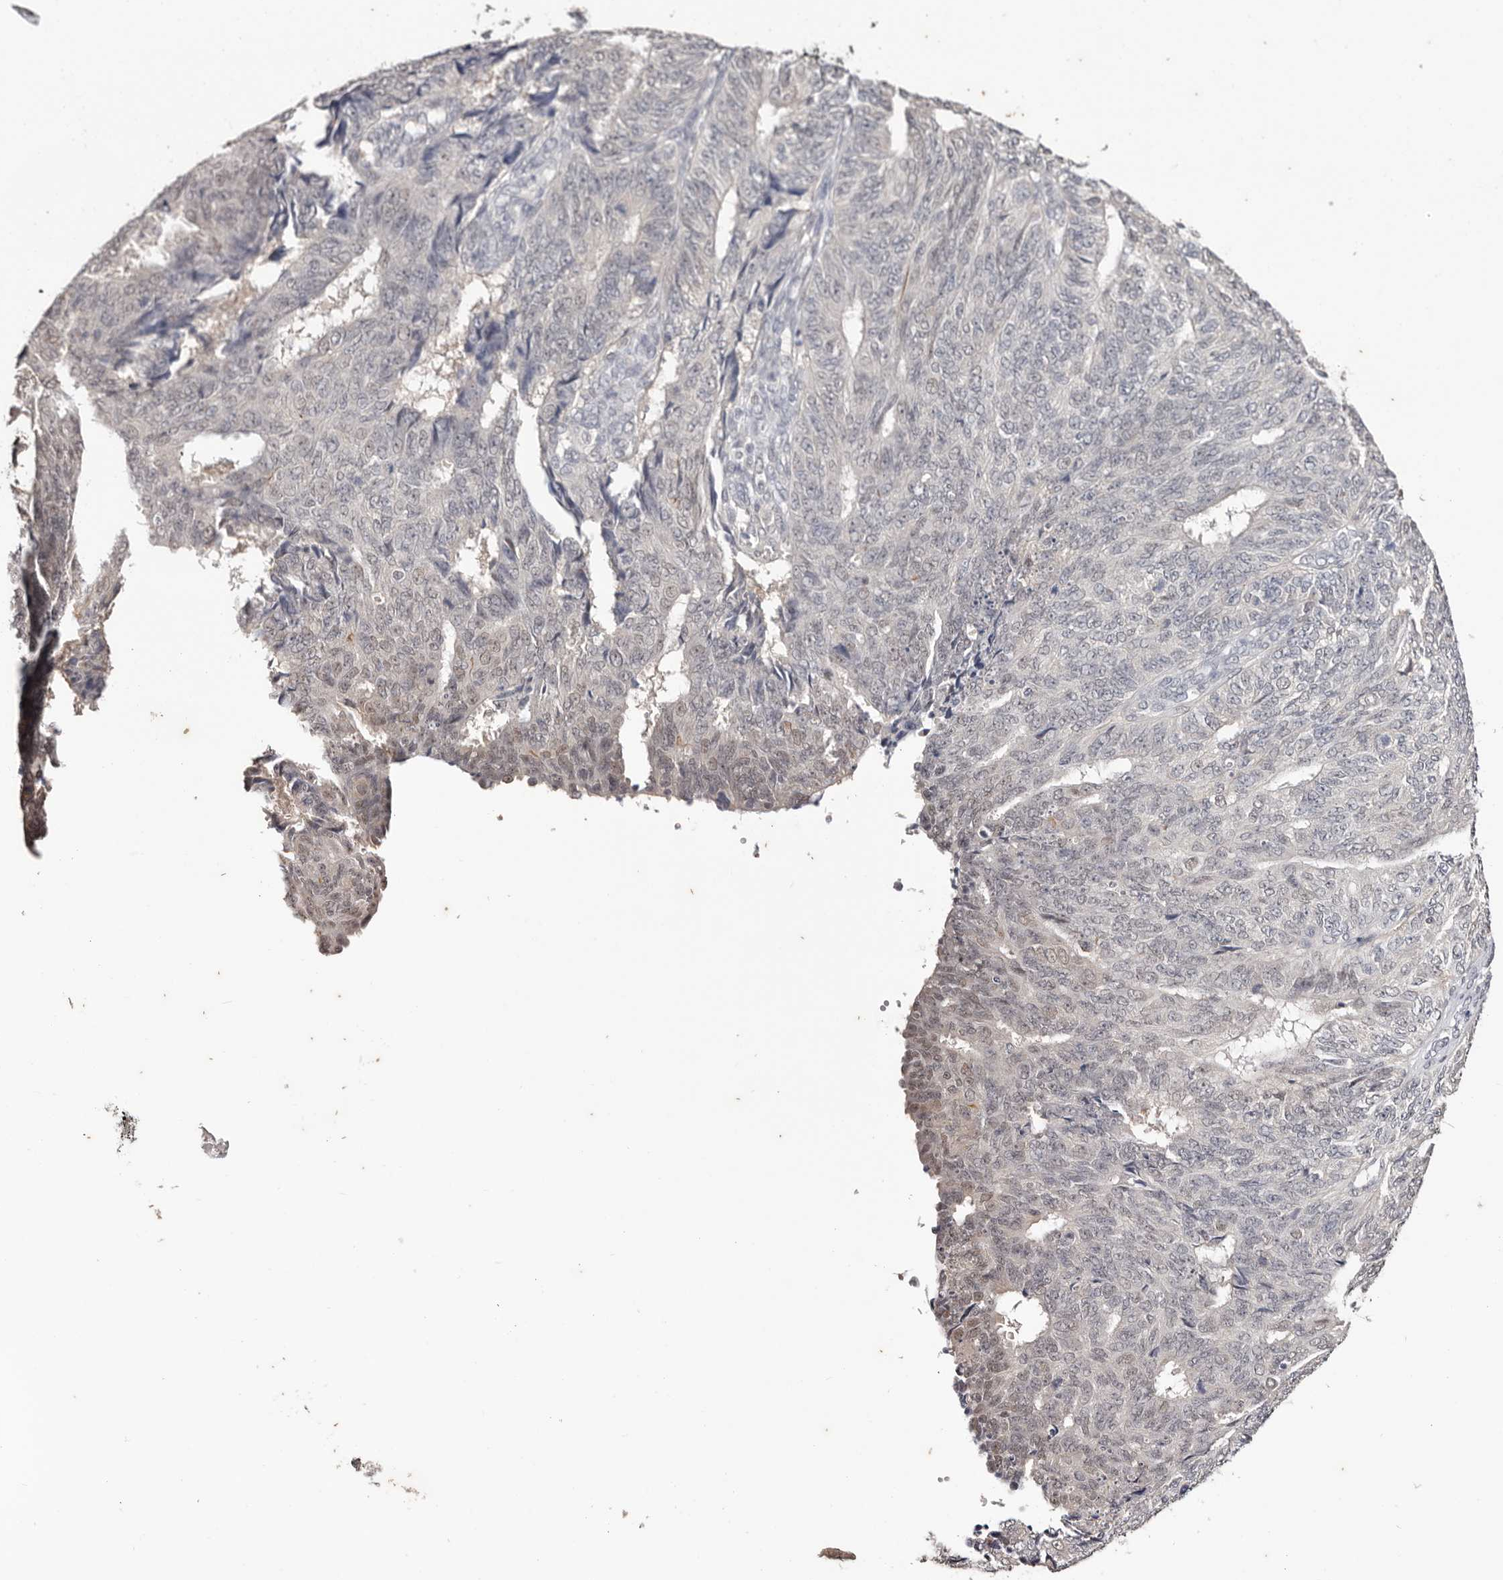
{"staining": {"intensity": "weak", "quantity": "<25%", "location": "nuclear"}, "tissue": "endometrial cancer", "cell_type": "Tumor cells", "image_type": "cancer", "snomed": [{"axis": "morphology", "description": "Adenocarcinoma, NOS"}, {"axis": "topography", "description": "Endometrium"}], "caption": "Histopathology image shows no protein positivity in tumor cells of endometrial cancer (adenocarcinoma) tissue. (Immunohistochemistry, brightfield microscopy, high magnification).", "gene": "TYW3", "patient": {"sex": "female", "age": 32}}